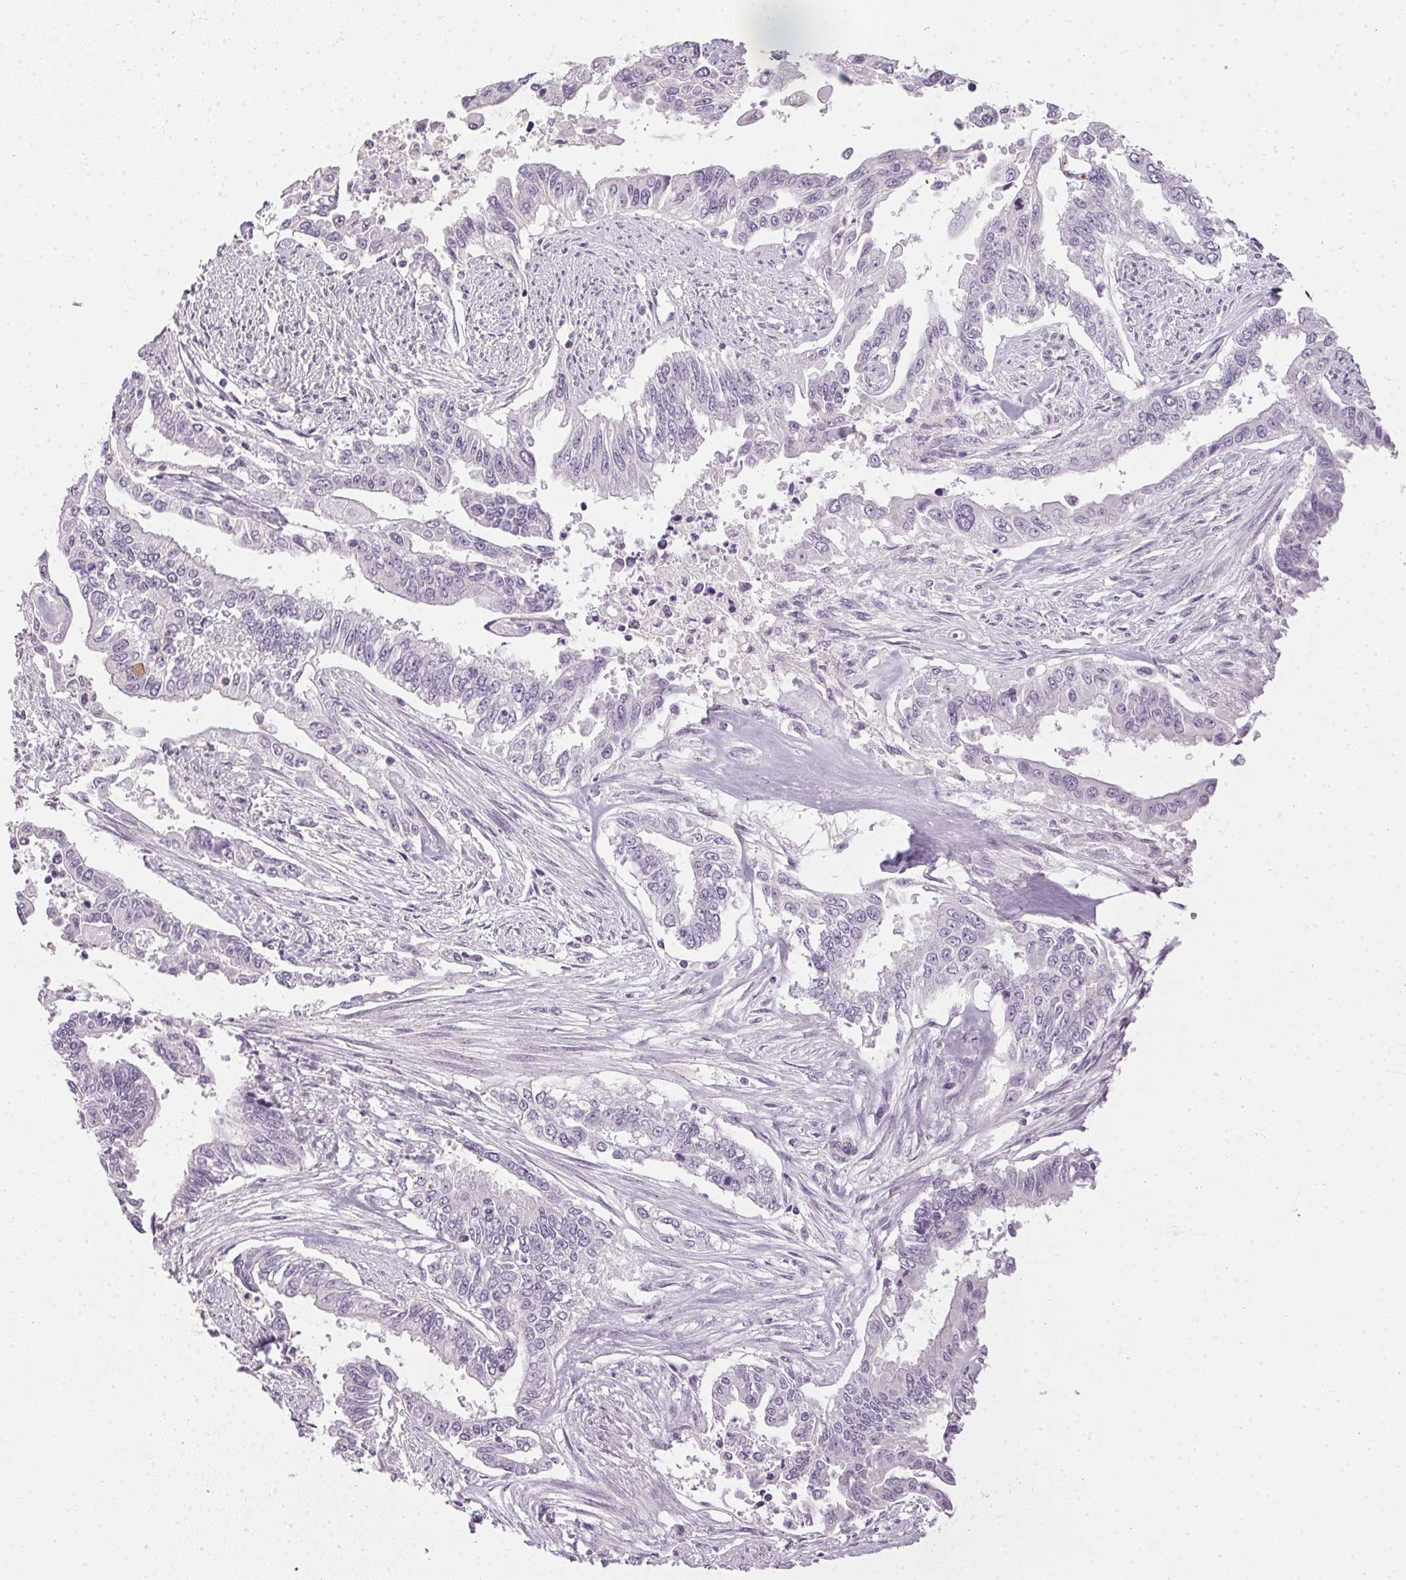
{"staining": {"intensity": "negative", "quantity": "none", "location": "none"}, "tissue": "endometrial cancer", "cell_type": "Tumor cells", "image_type": "cancer", "snomed": [{"axis": "morphology", "description": "Adenocarcinoma, NOS"}, {"axis": "topography", "description": "Uterus"}], "caption": "Tumor cells are negative for protein expression in human endometrial adenocarcinoma.", "gene": "TMEM72", "patient": {"sex": "female", "age": 59}}